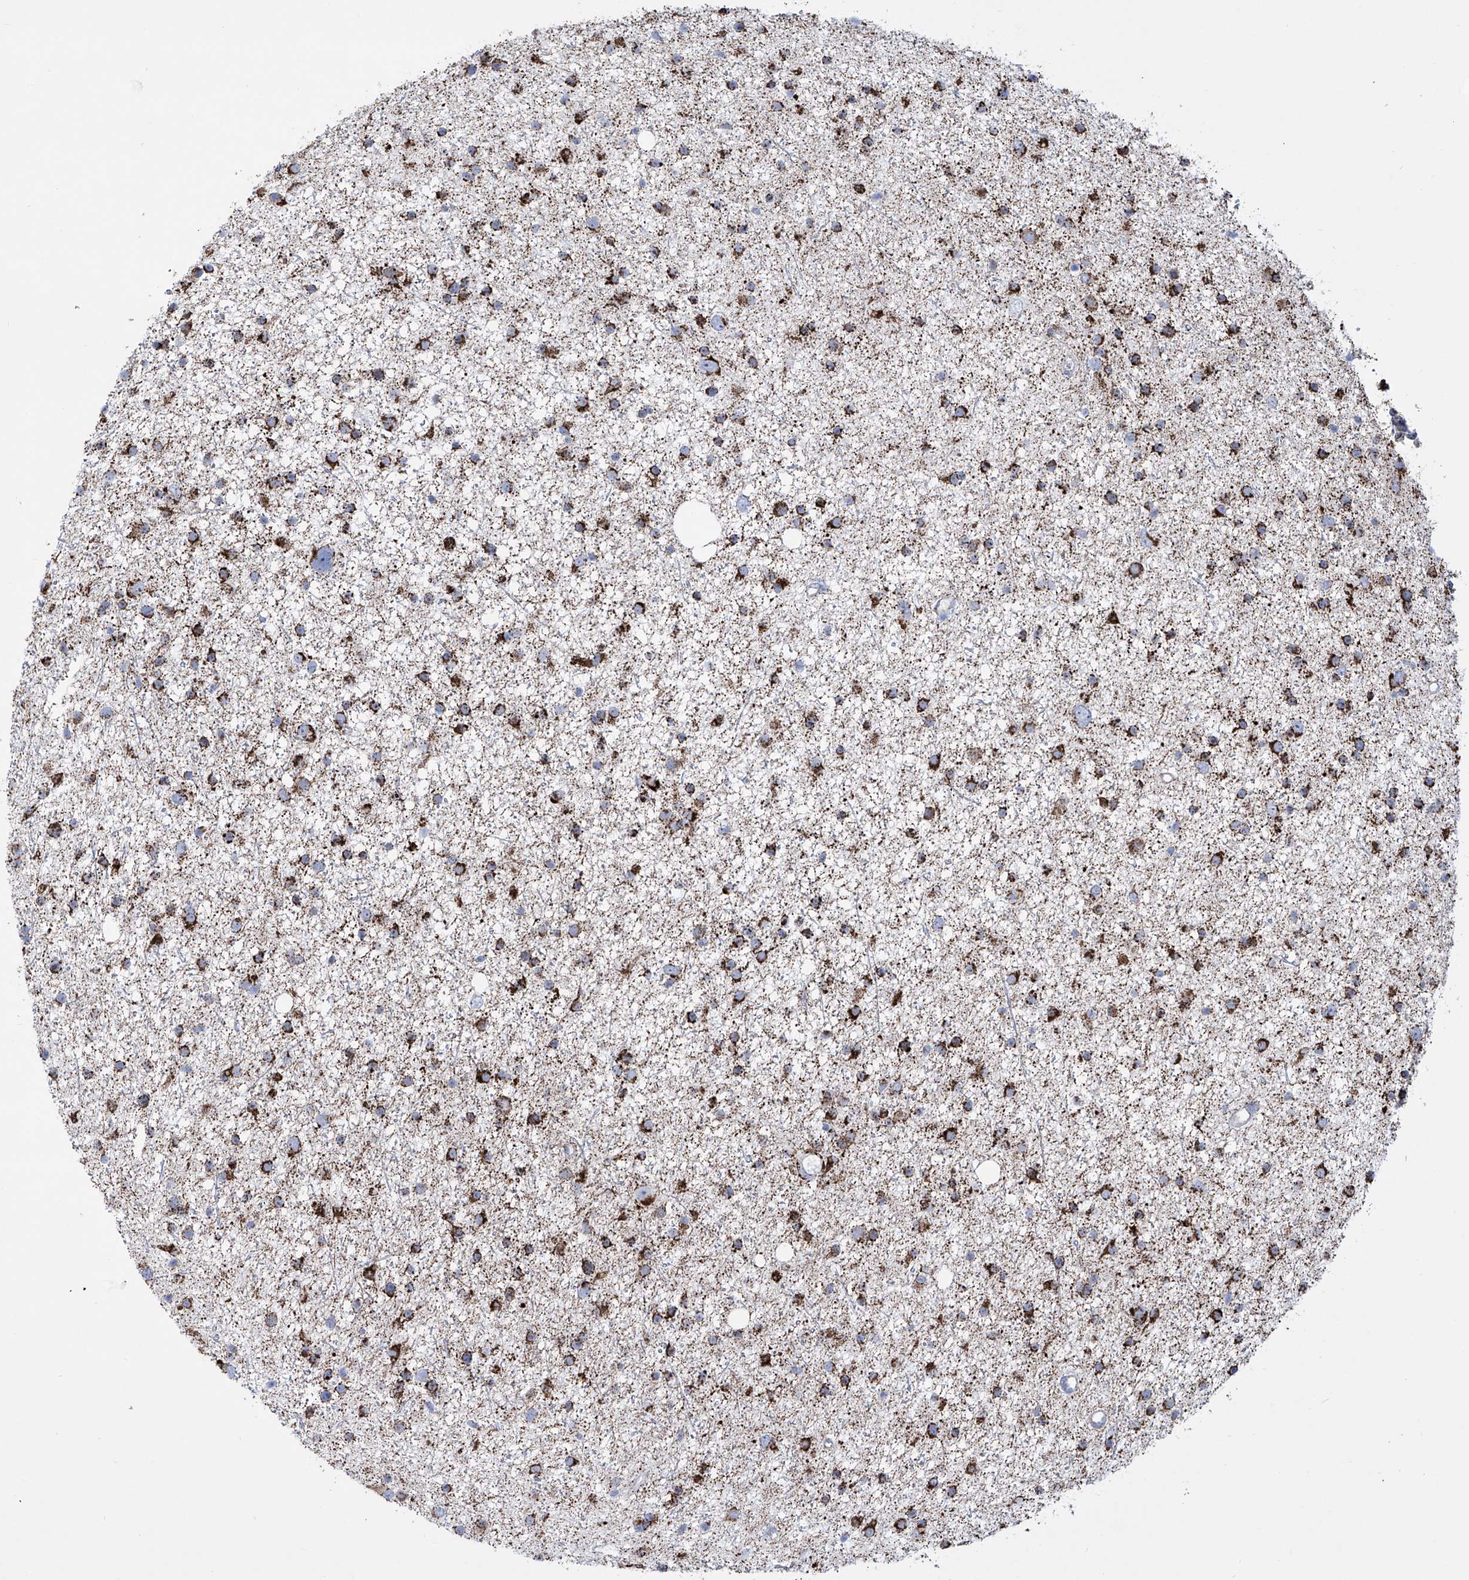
{"staining": {"intensity": "strong", "quantity": ">75%", "location": "cytoplasmic/membranous"}, "tissue": "glioma", "cell_type": "Tumor cells", "image_type": "cancer", "snomed": [{"axis": "morphology", "description": "Glioma, malignant, Low grade"}, {"axis": "topography", "description": "Cerebral cortex"}], "caption": "The micrograph exhibits a brown stain indicating the presence of a protein in the cytoplasmic/membranous of tumor cells in glioma. The protein of interest is stained brown, and the nuclei are stained in blue (DAB (3,3'-diaminobenzidine) IHC with brightfield microscopy, high magnification).", "gene": "ALDH6A1", "patient": {"sex": "female", "age": 39}}